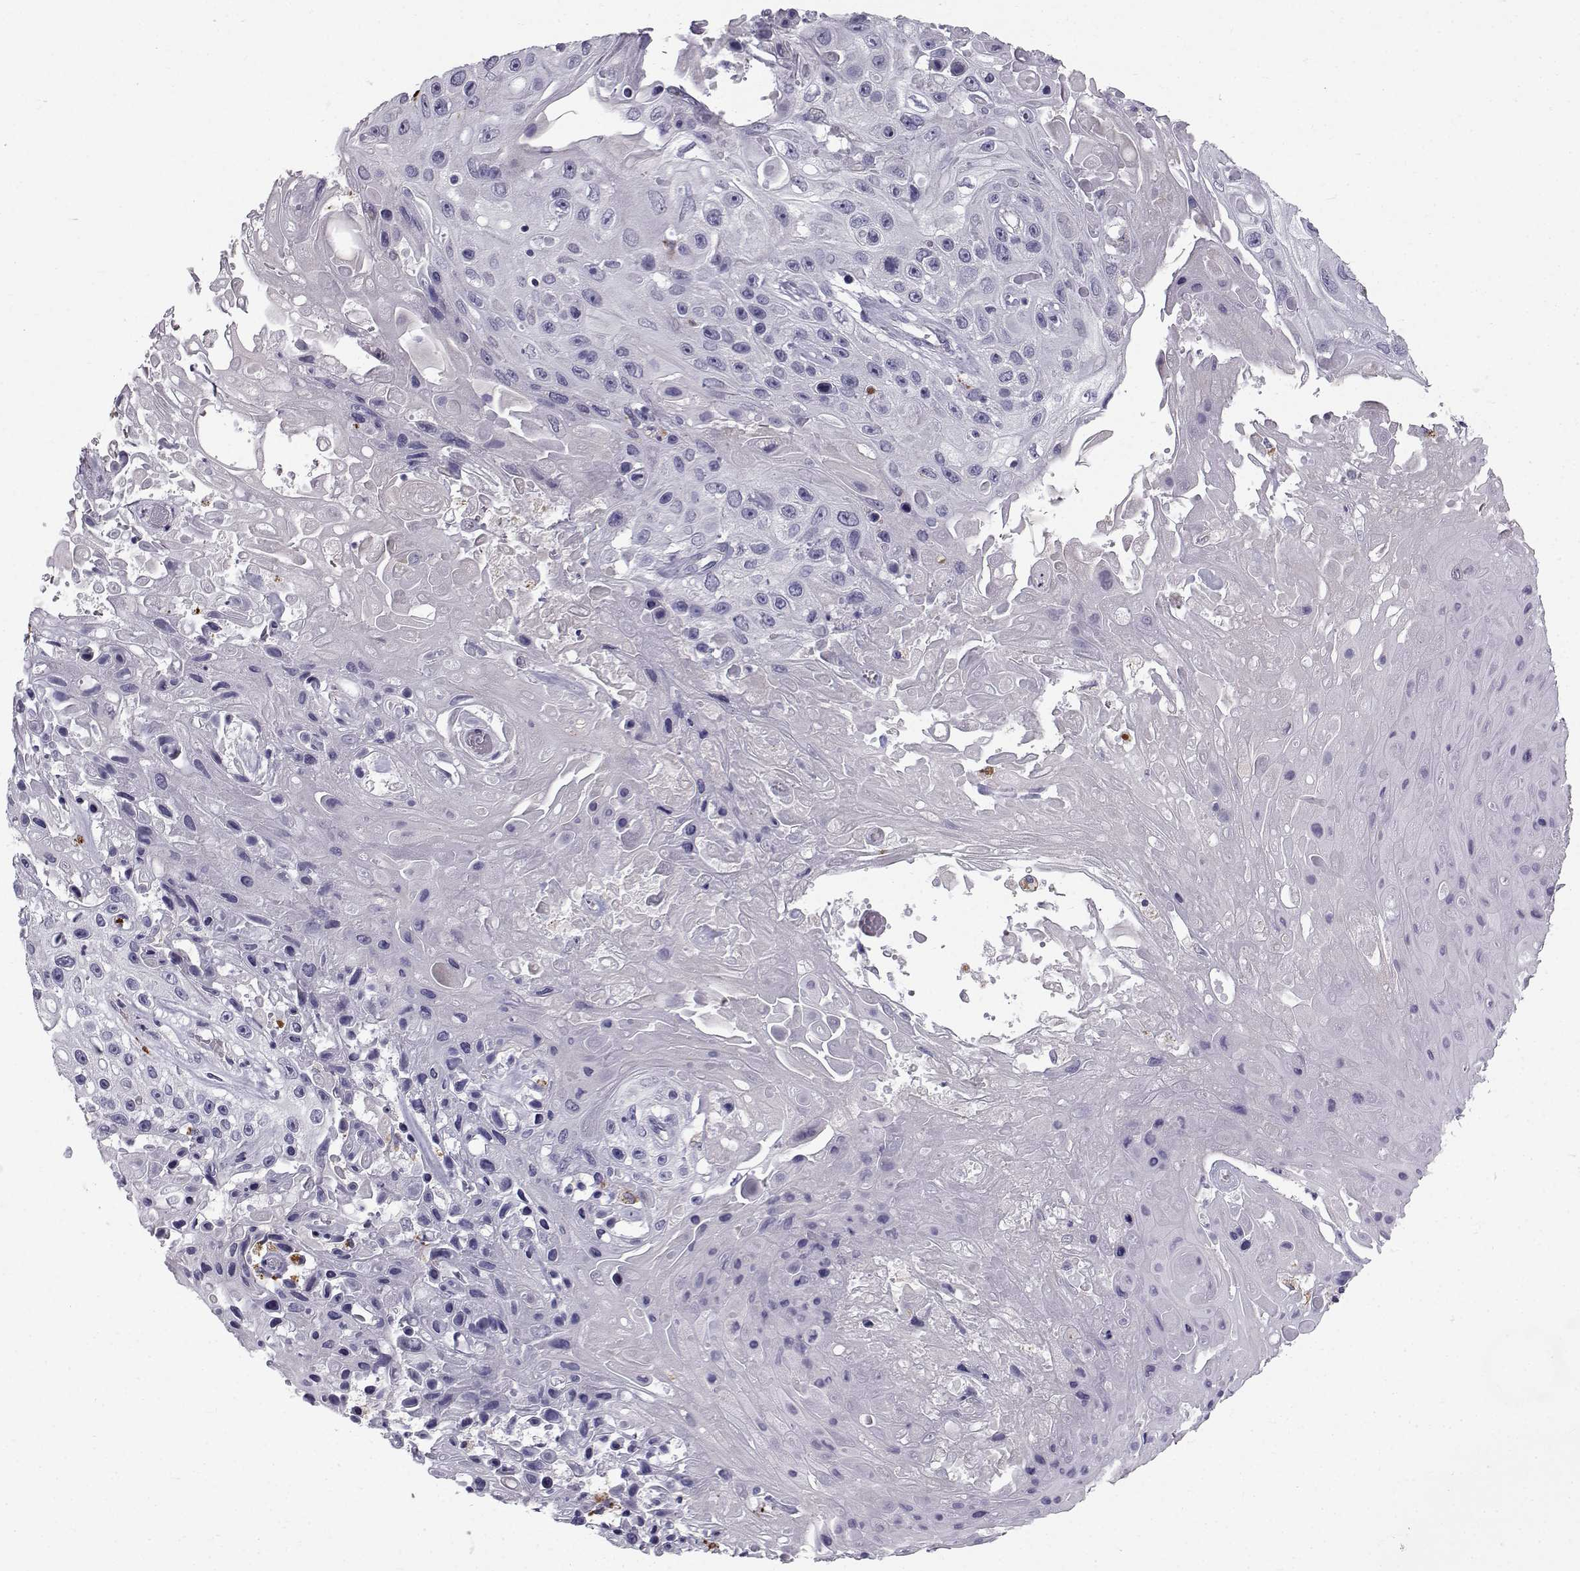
{"staining": {"intensity": "negative", "quantity": "none", "location": "none"}, "tissue": "skin cancer", "cell_type": "Tumor cells", "image_type": "cancer", "snomed": [{"axis": "morphology", "description": "Squamous cell carcinoma, NOS"}, {"axis": "topography", "description": "Skin"}], "caption": "A micrograph of skin cancer stained for a protein reveals no brown staining in tumor cells.", "gene": "CALCR", "patient": {"sex": "male", "age": 82}}